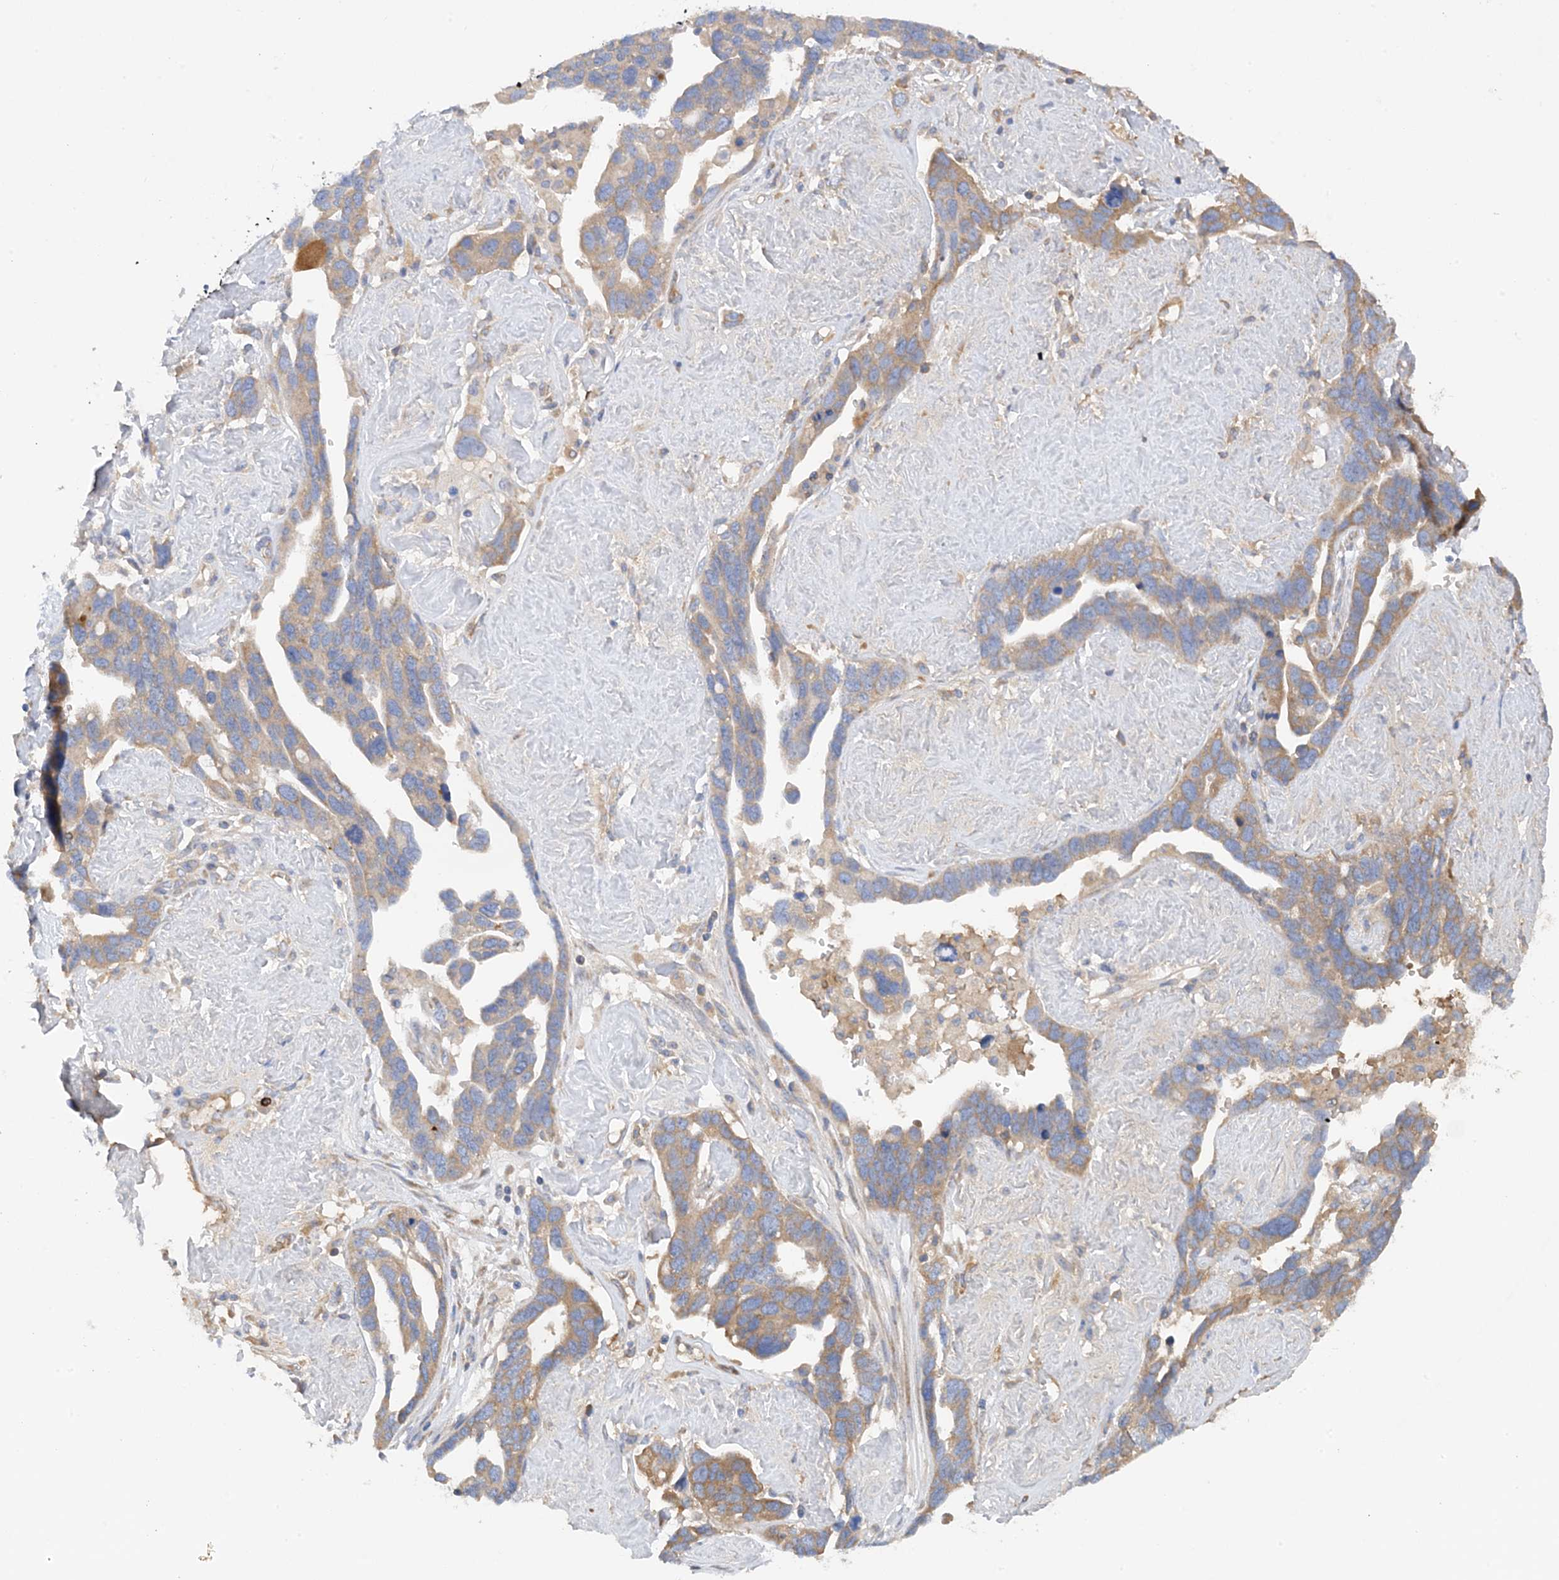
{"staining": {"intensity": "moderate", "quantity": ">75%", "location": "cytoplasmic/membranous"}, "tissue": "ovarian cancer", "cell_type": "Tumor cells", "image_type": "cancer", "snomed": [{"axis": "morphology", "description": "Cystadenocarcinoma, serous, NOS"}, {"axis": "topography", "description": "Ovary"}], "caption": "Protein expression analysis of ovarian serous cystadenocarcinoma reveals moderate cytoplasmic/membranous positivity in approximately >75% of tumor cells.", "gene": "SLC5A11", "patient": {"sex": "female", "age": 54}}